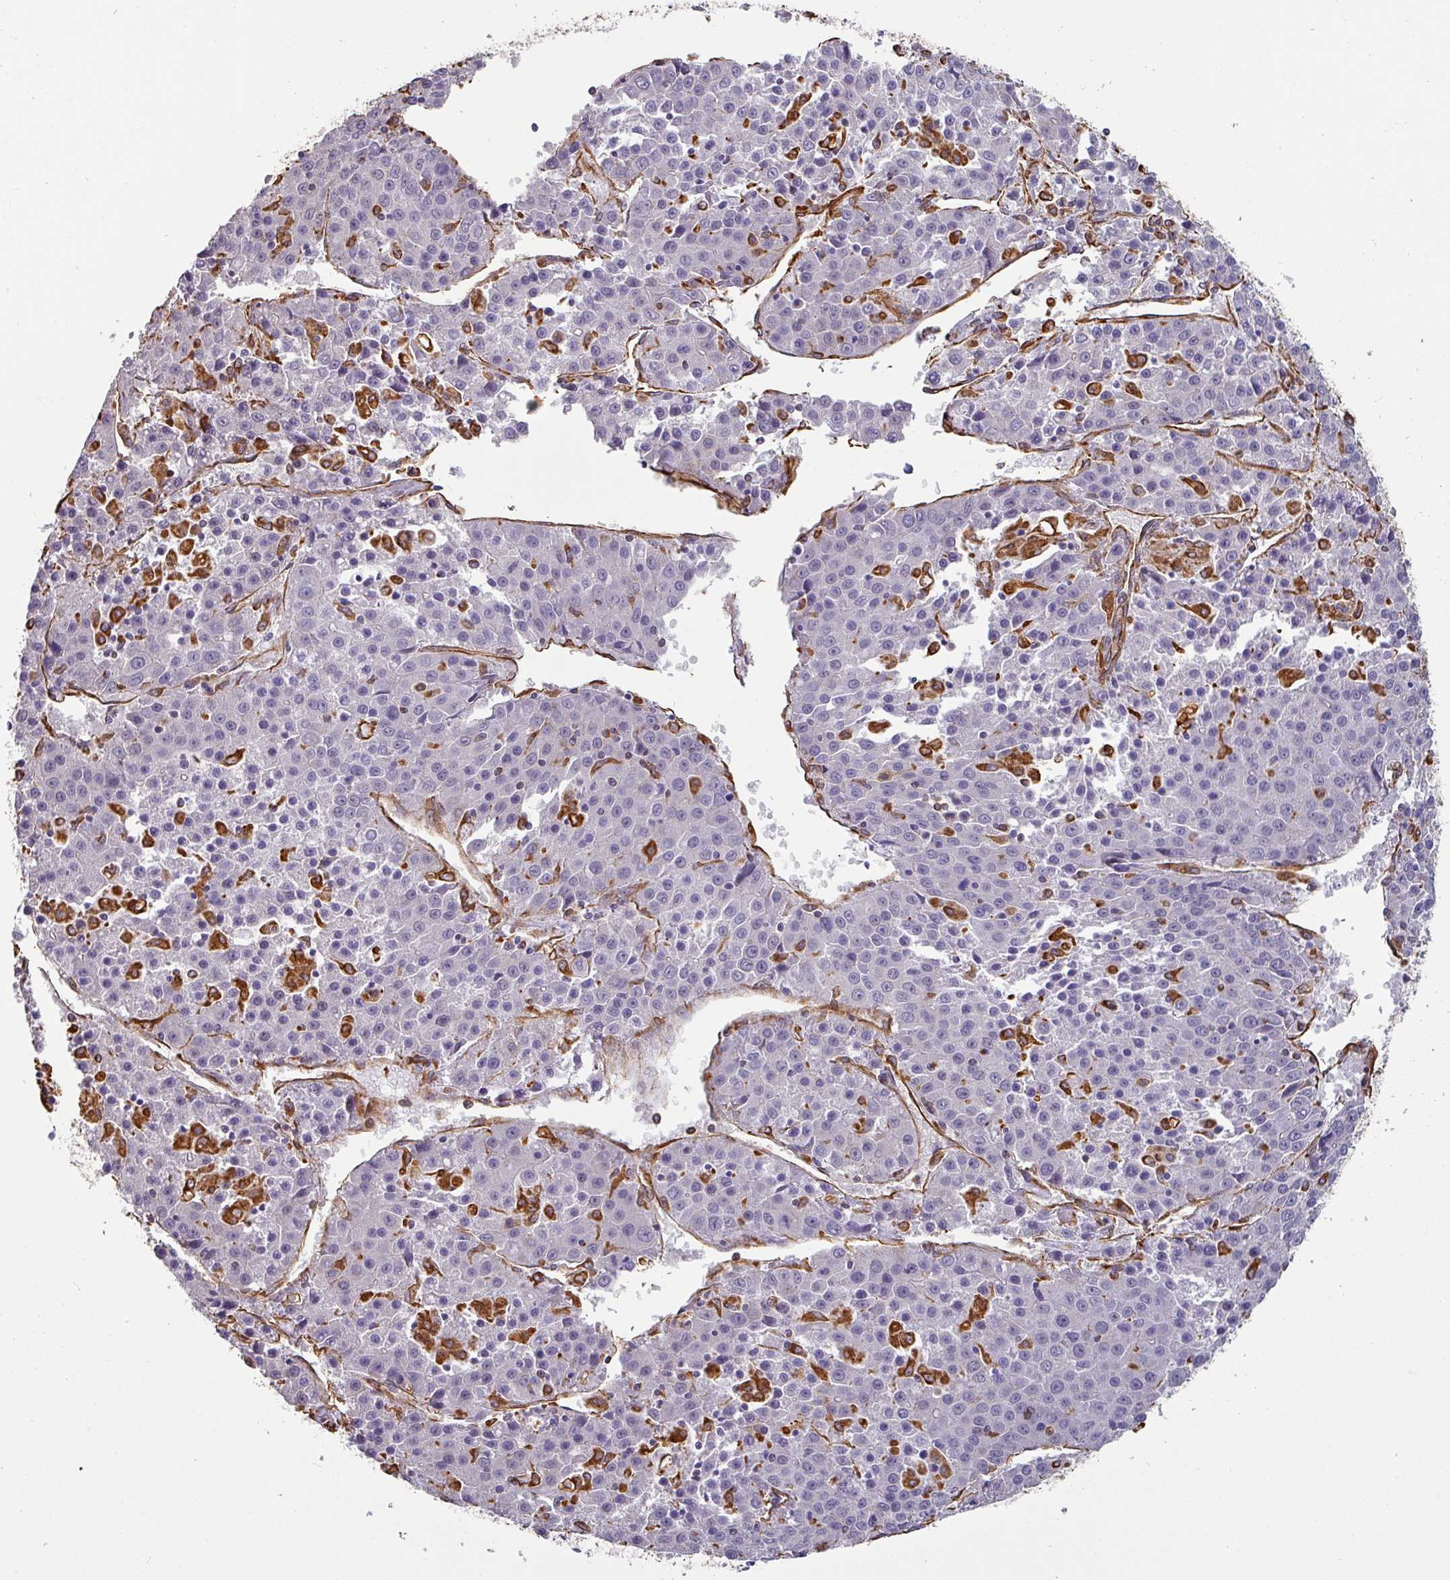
{"staining": {"intensity": "negative", "quantity": "none", "location": "none"}, "tissue": "liver cancer", "cell_type": "Tumor cells", "image_type": "cancer", "snomed": [{"axis": "morphology", "description": "Carcinoma, Hepatocellular, NOS"}, {"axis": "topography", "description": "Liver"}], "caption": "High magnification brightfield microscopy of liver hepatocellular carcinoma stained with DAB (3,3'-diaminobenzidine) (brown) and counterstained with hematoxylin (blue): tumor cells show no significant positivity. The staining is performed using DAB (3,3'-diaminobenzidine) brown chromogen with nuclei counter-stained in using hematoxylin.", "gene": "ZNF280C", "patient": {"sex": "female", "age": 53}}